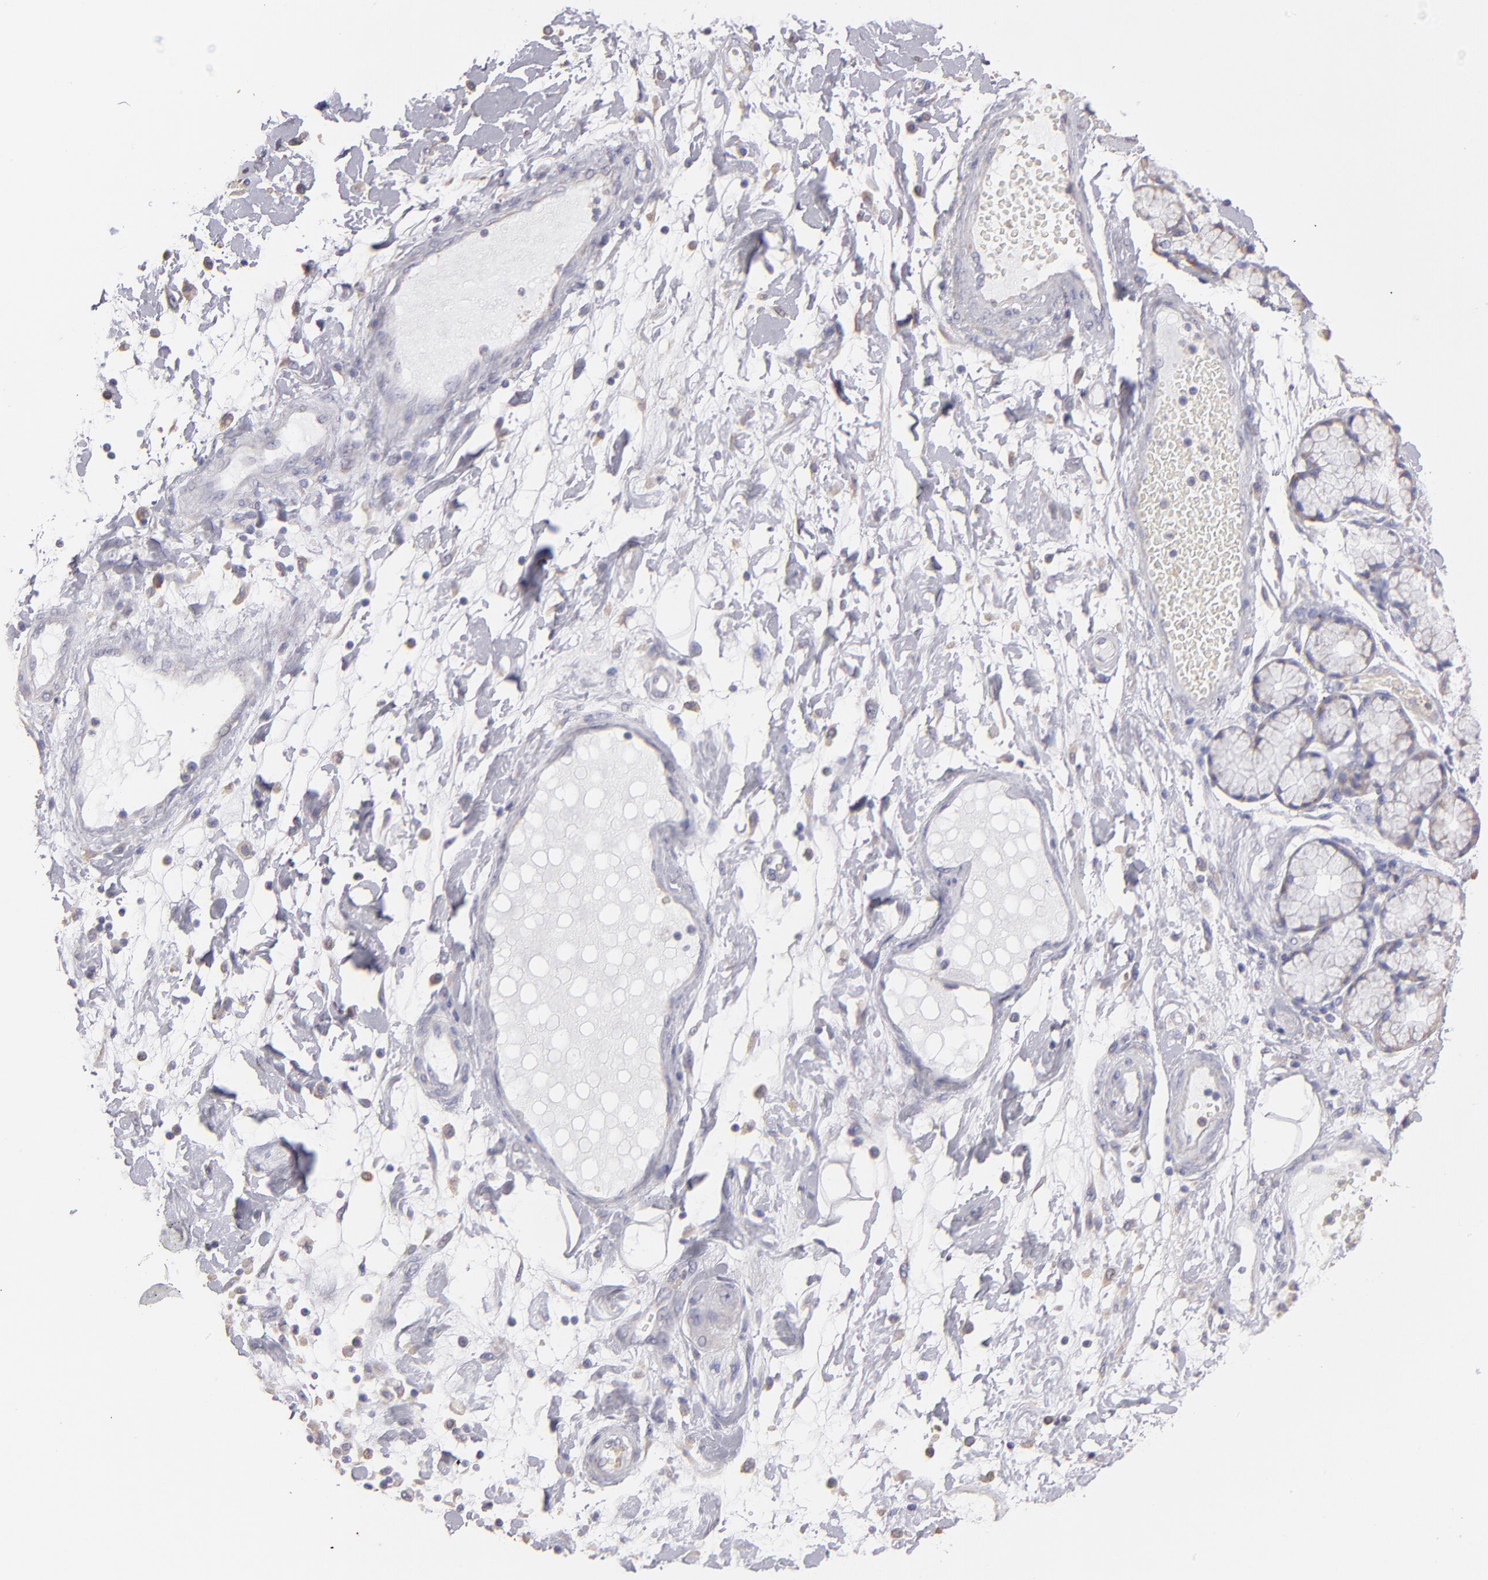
{"staining": {"intensity": "weak", "quantity": "<25%", "location": "cytoplasmic/membranous"}, "tissue": "pancreatic cancer", "cell_type": "Tumor cells", "image_type": "cancer", "snomed": [{"axis": "morphology", "description": "Adenocarcinoma, NOS"}, {"axis": "morphology", "description": "Adenocarcinoma, metastatic, NOS"}, {"axis": "topography", "description": "Lymph node"}, {"axis": "topography", "description": "Pancreas"}, {"axis": "topography", "description": "Duodenum"}], "caption": "This histopathology image is of pancreatic cancer stained with immunohistochemistry (IHC) to label a protein in brown with the nuclei are counter-stained blue. There is no positivity in tumor cells.", "gene": "CALR", "patient": {"sex": "female", "age": 64}}